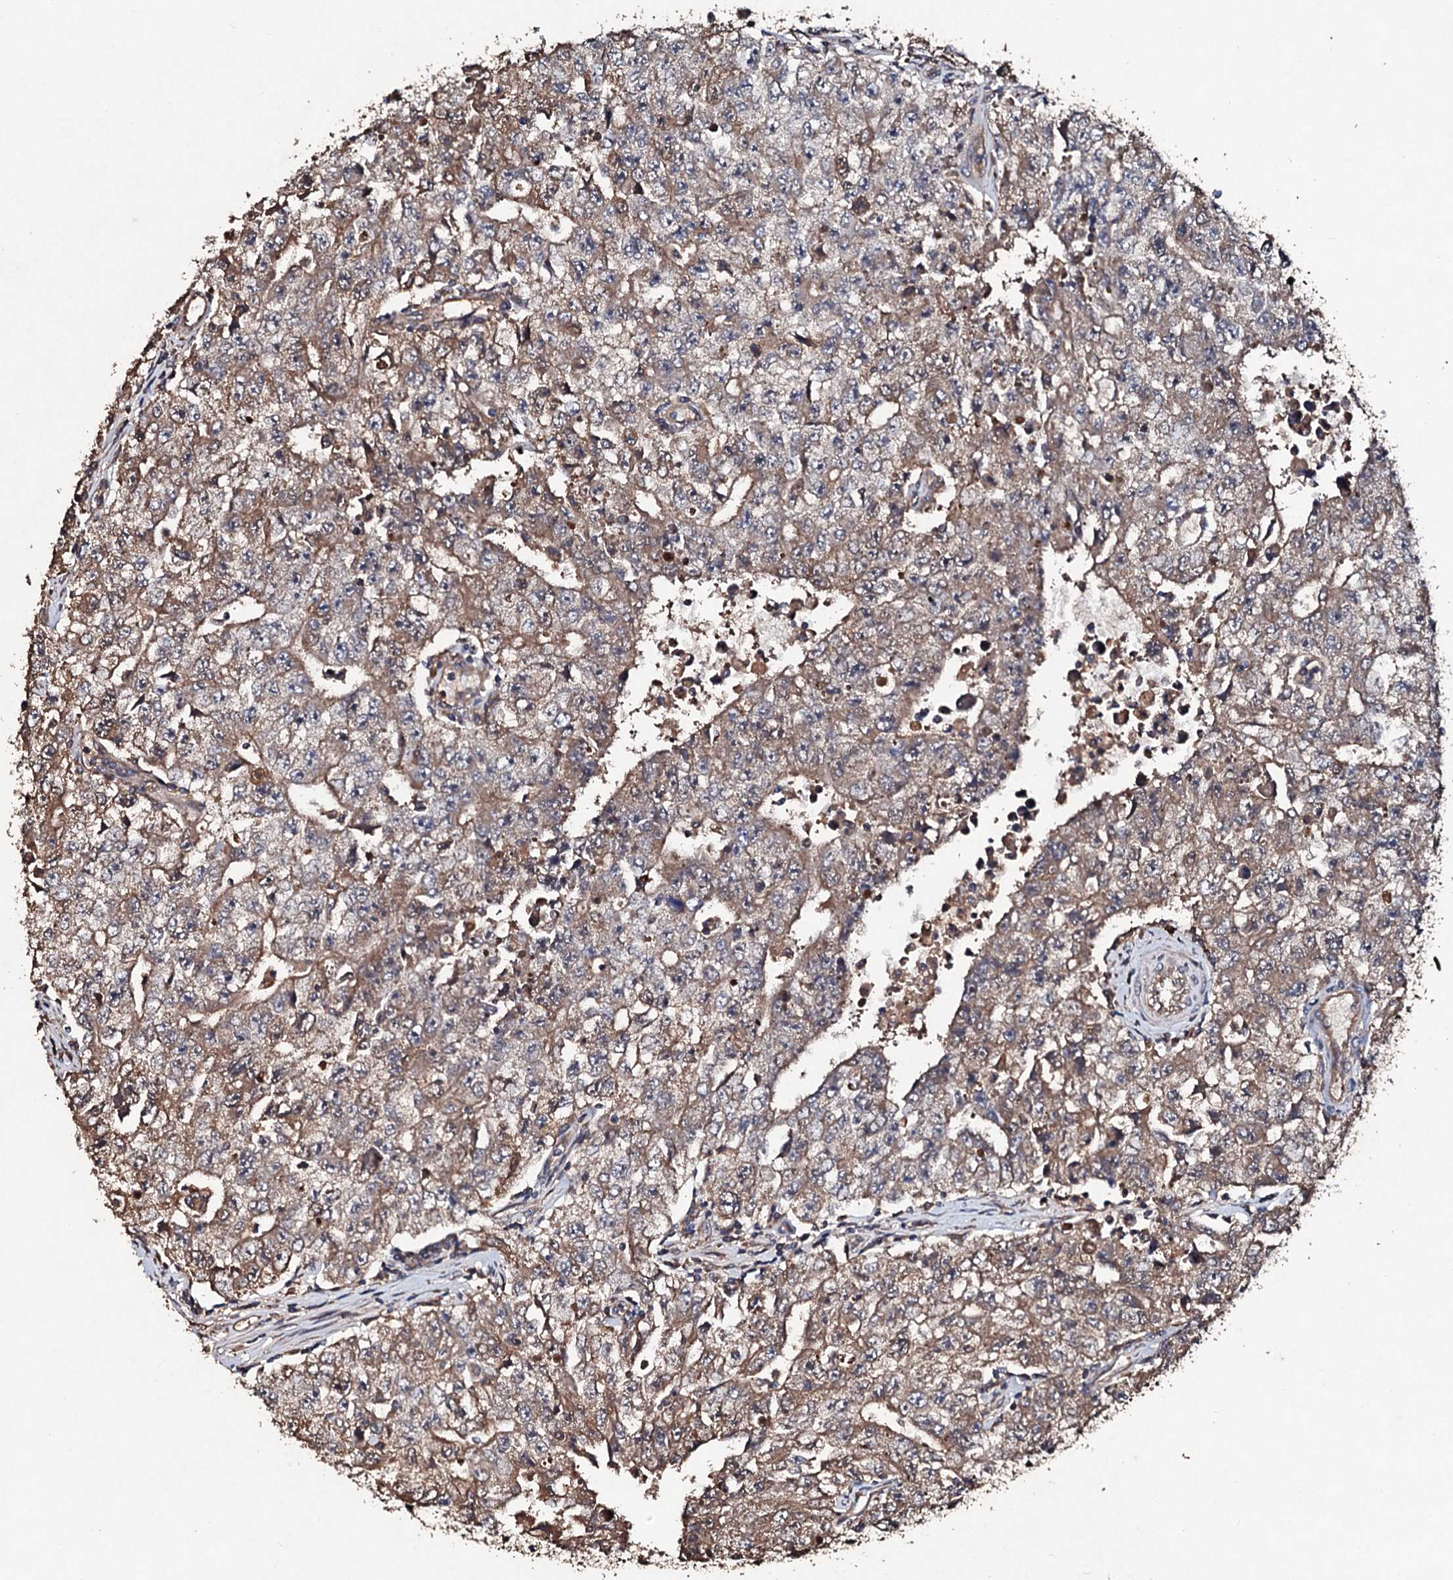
{"staining": {"intensity": "moderate", "quantity": ">75%", "location": "cytoplasmic/membranous"}, "tissue": "testis cancer", "cell_type": "Tumor cells", "image_type": "cancer", "snomed": [{"axis": "morphology", "description": "Carcinoma, Embryonal, NOS"}, {"axis": "topography", "description": "Testis"}], "caption": "About >75% of tumor cells in testis embryonal carcinoma show moderate cytoplasmic/membranous protein expression as visualized by brown immunohistochemical staining.", "gene": "KERA", "patient": {"sex": "male", "age": 17}}